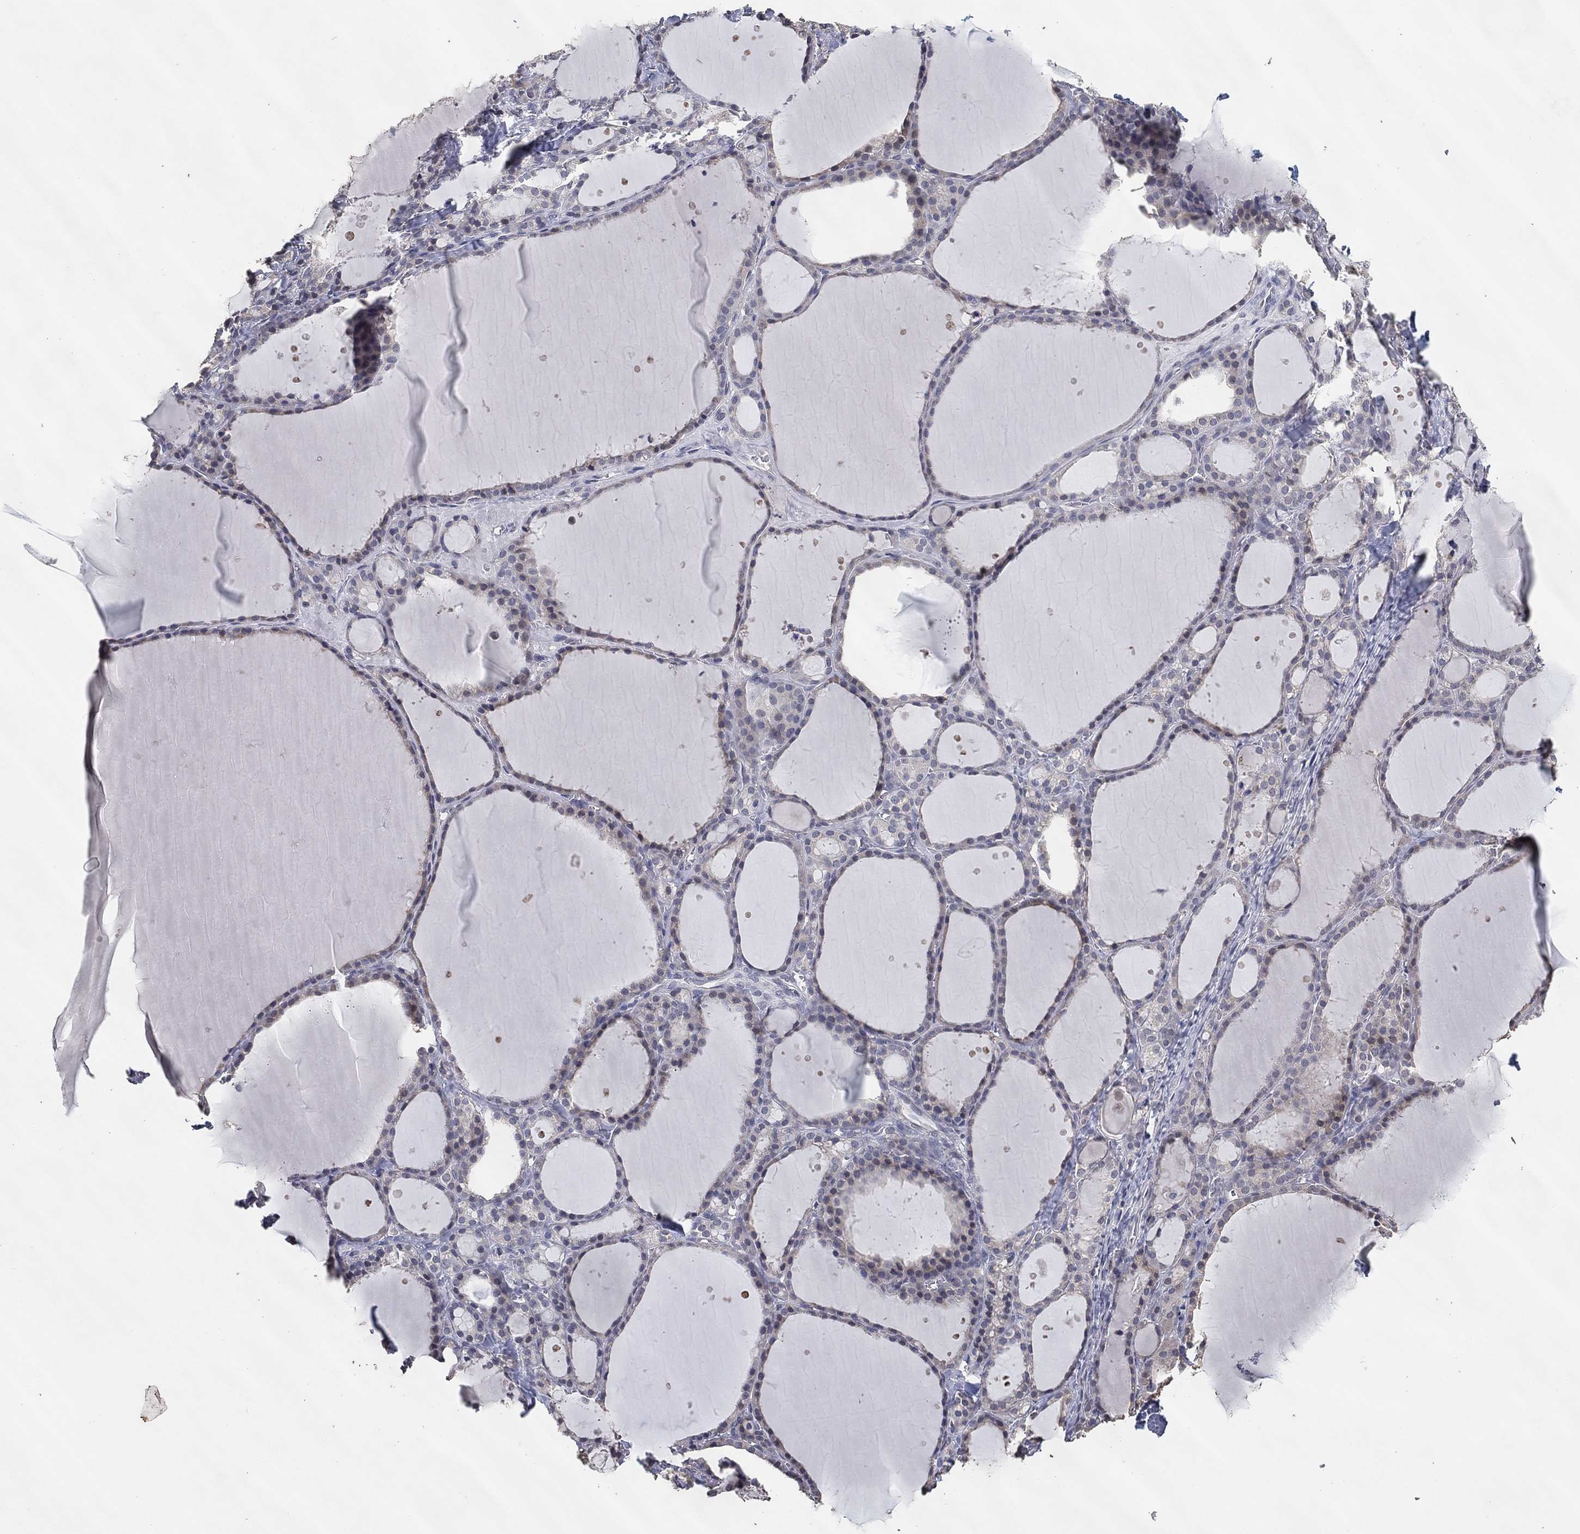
{"staining": {"intensity": "negative", "quantity": "none", "location": "none"}, "tissue": "thyroid gland", "cell_type": "Glandular cells", "image_type": "normal", "snomed": [{"axis": "morphology", "description": "Normal tissue, NOS"}, {"axis": "topography", "description": "Thyroid gland"}], "caption": "The immunohistochemistry histopathology image has no significant positivity in glandular cells of thyroid gland. (Stains: DAB IHC with hematoxylin counter stain, Microscopy: brightfield microscopy at high magnification).", "gene": "DSG1", "patient": {"sex": "male", "age": 68}}